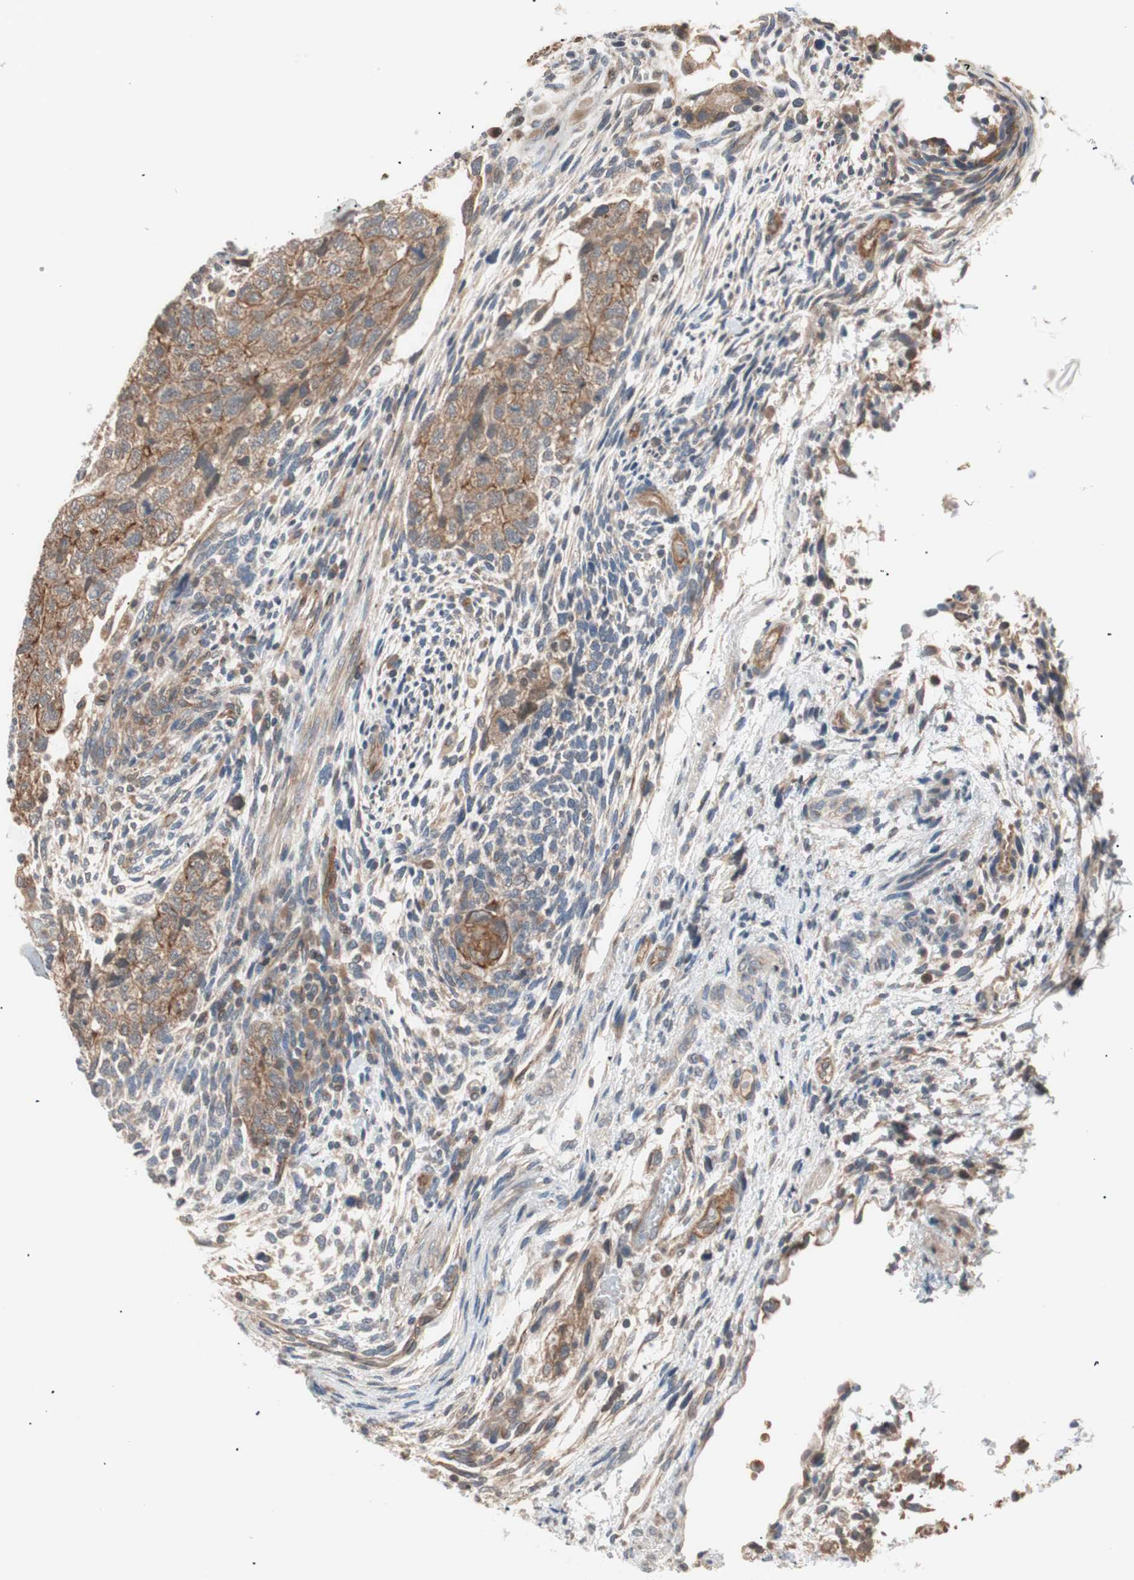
{"staining": {"intensity": "moderate", "quantity": ">75%", "location": "cytoplasmic/membranous"}, "tissue": "testis cancer", "cell_type": "Tumor cells", "image_type": "cancer", "snomed": [{"axis": "morphology", "description": "Normal tissue, NOS"}, {"axis": "morphology", "description": "Carcinoma, Embryonal, NOS"}, {"axis": "topography", "description": "Testis"}], "caption": "Human testis cancer (embryonal carcinoma) stained for a protein (brown) shows moderate cytoplasmic/membranous positive staining in about >75% of tumor cells.", "gene": "SMG1", "patient": {"sex": "male", "age": 36}}